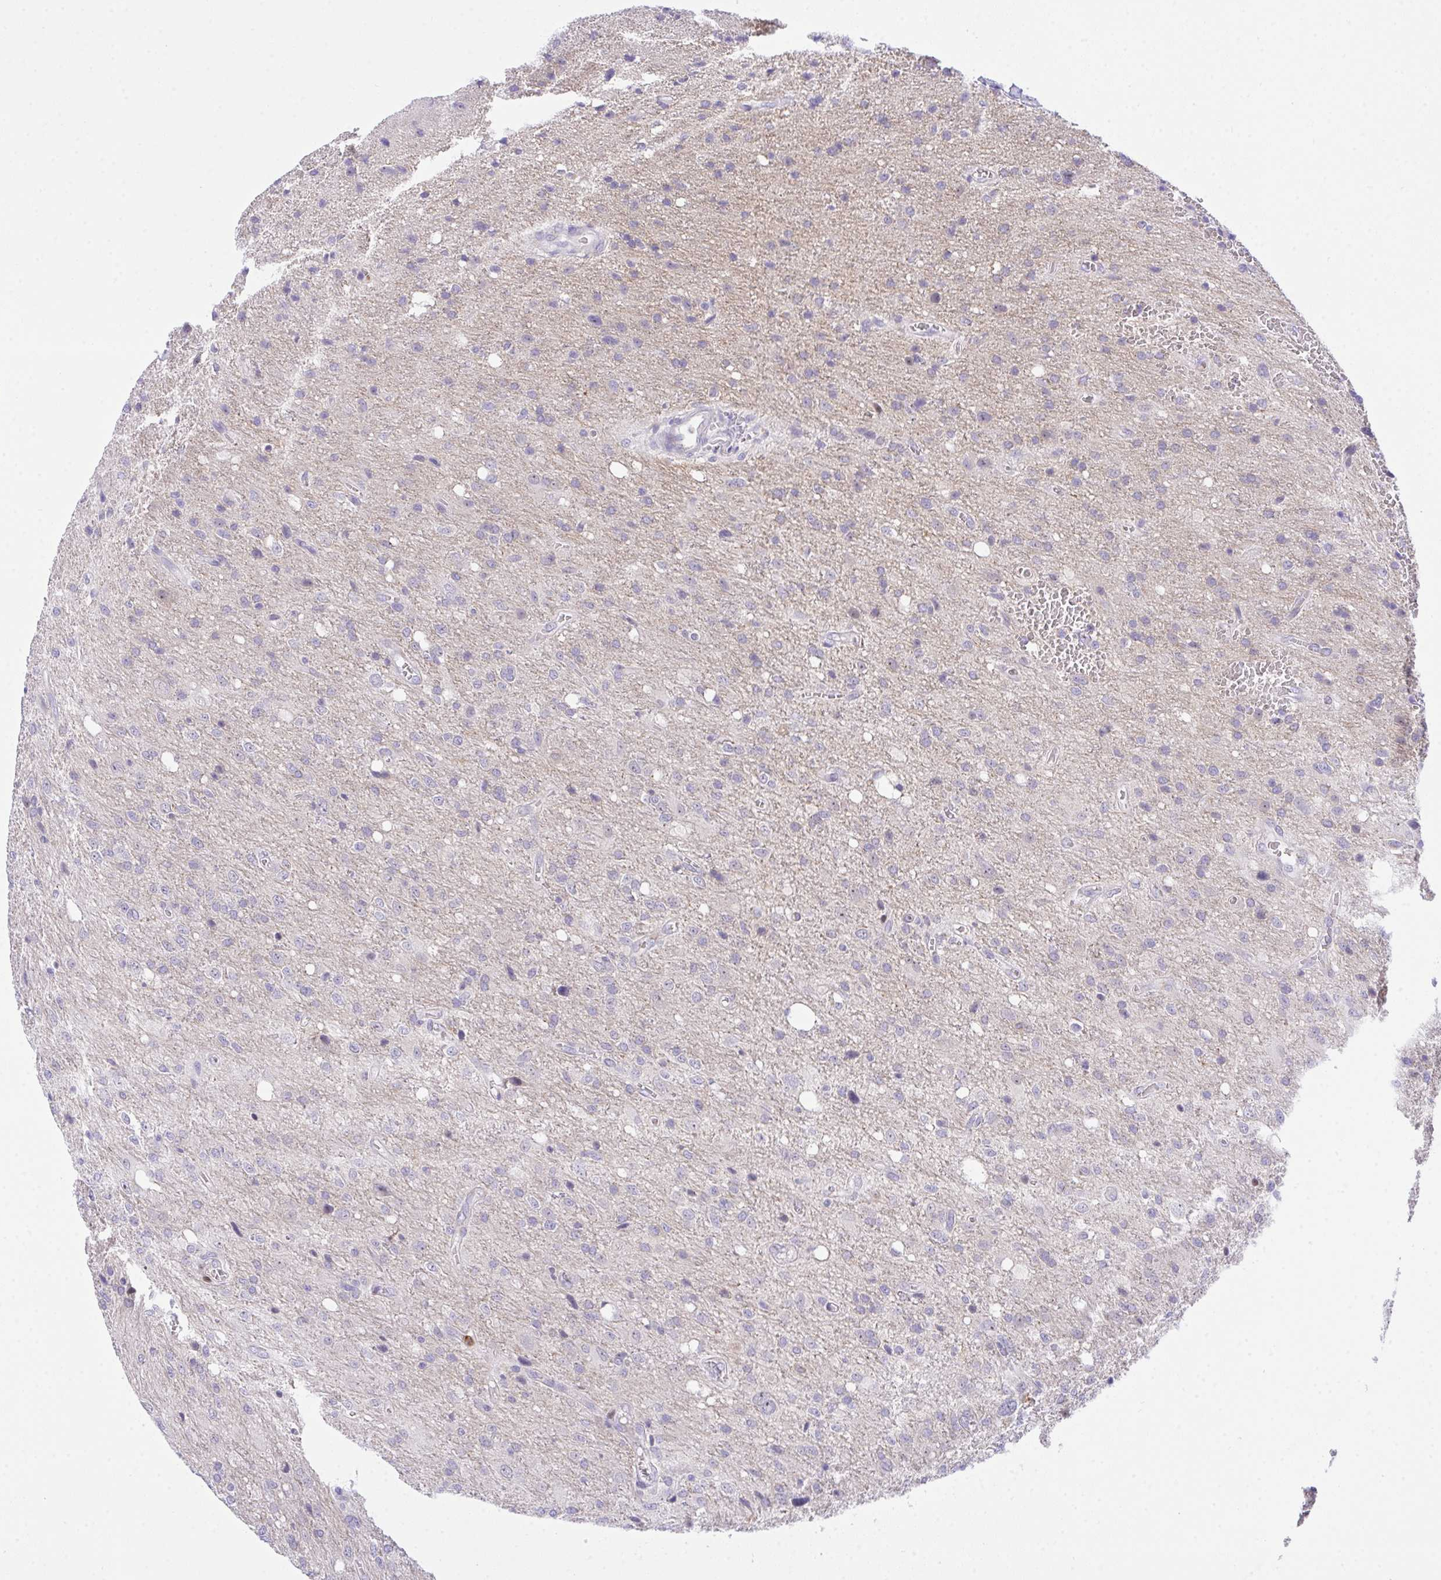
{"staining": {"intensity": "negative", "quantity": "none", "location": "none"}, "tissue": "glioma", "cell_type": "Tumor cells", "image_type": "cancer", "snomed": [{"axis": "morphology", "description": "Glioma, malignant, Low grade"}, {"axis": "topography", "description": "Brain"}], "caption": "Tumor cells show no significant positivity in glioma.", "gene": "ZNF554", "patient": {"sex": "male", "age": 66}}